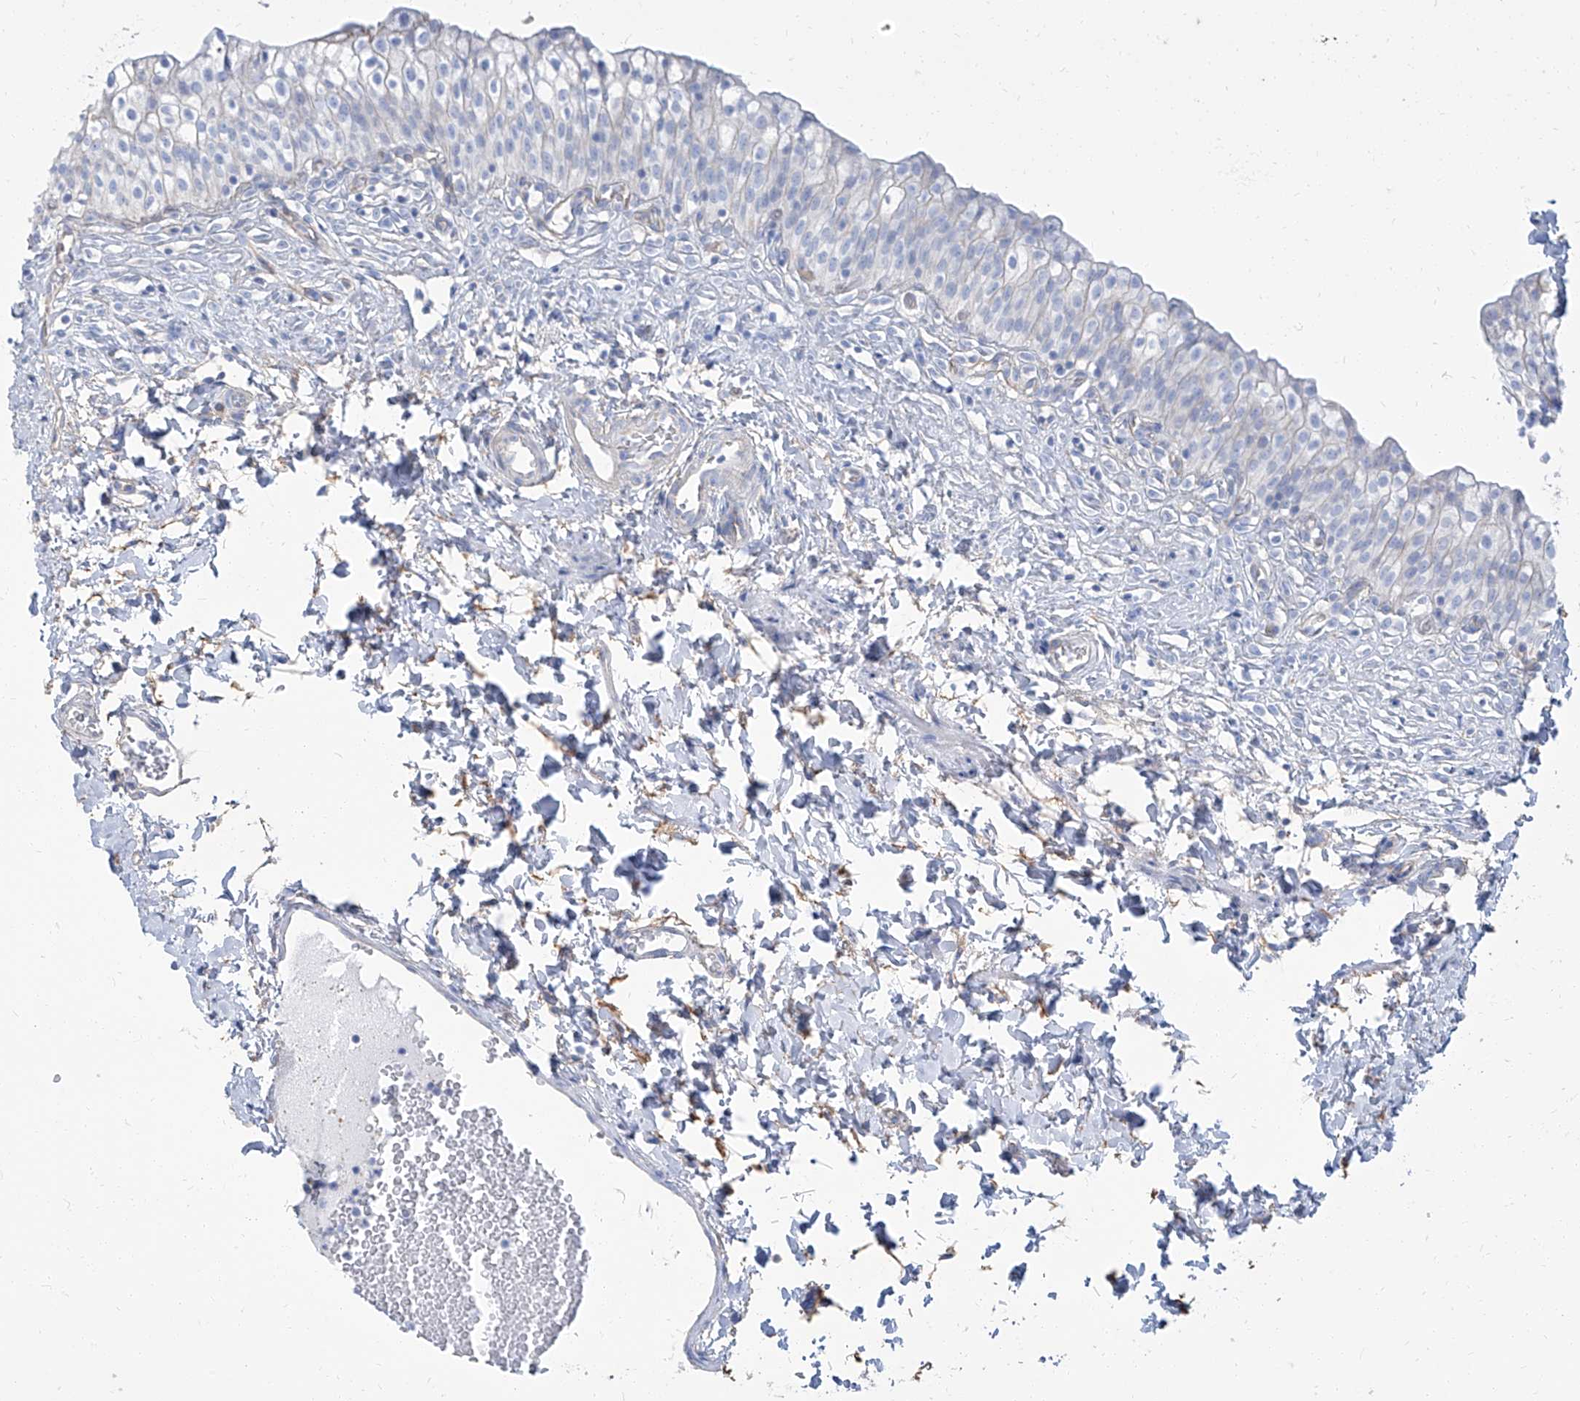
{"staining": {"intensity": "weak", "quantity": "<25%", "location": "cytoplasmic/membranous"}, "tissue": "urinary bladder", "cell_type": "Urothelial cells", "image_type": "normal", "snomed": [{"axis": "morphology", "description": "Normal tissue, NOS"}, {"axis": "topography", "description": "Urinary bladder"}], "caption": "Urinary bladder stained for a protein using immunohistochemistry (IHC) displays no staining urothelial cells.", "gene": "TXLNB", "patient": {"sex": "male", "age": 55}}